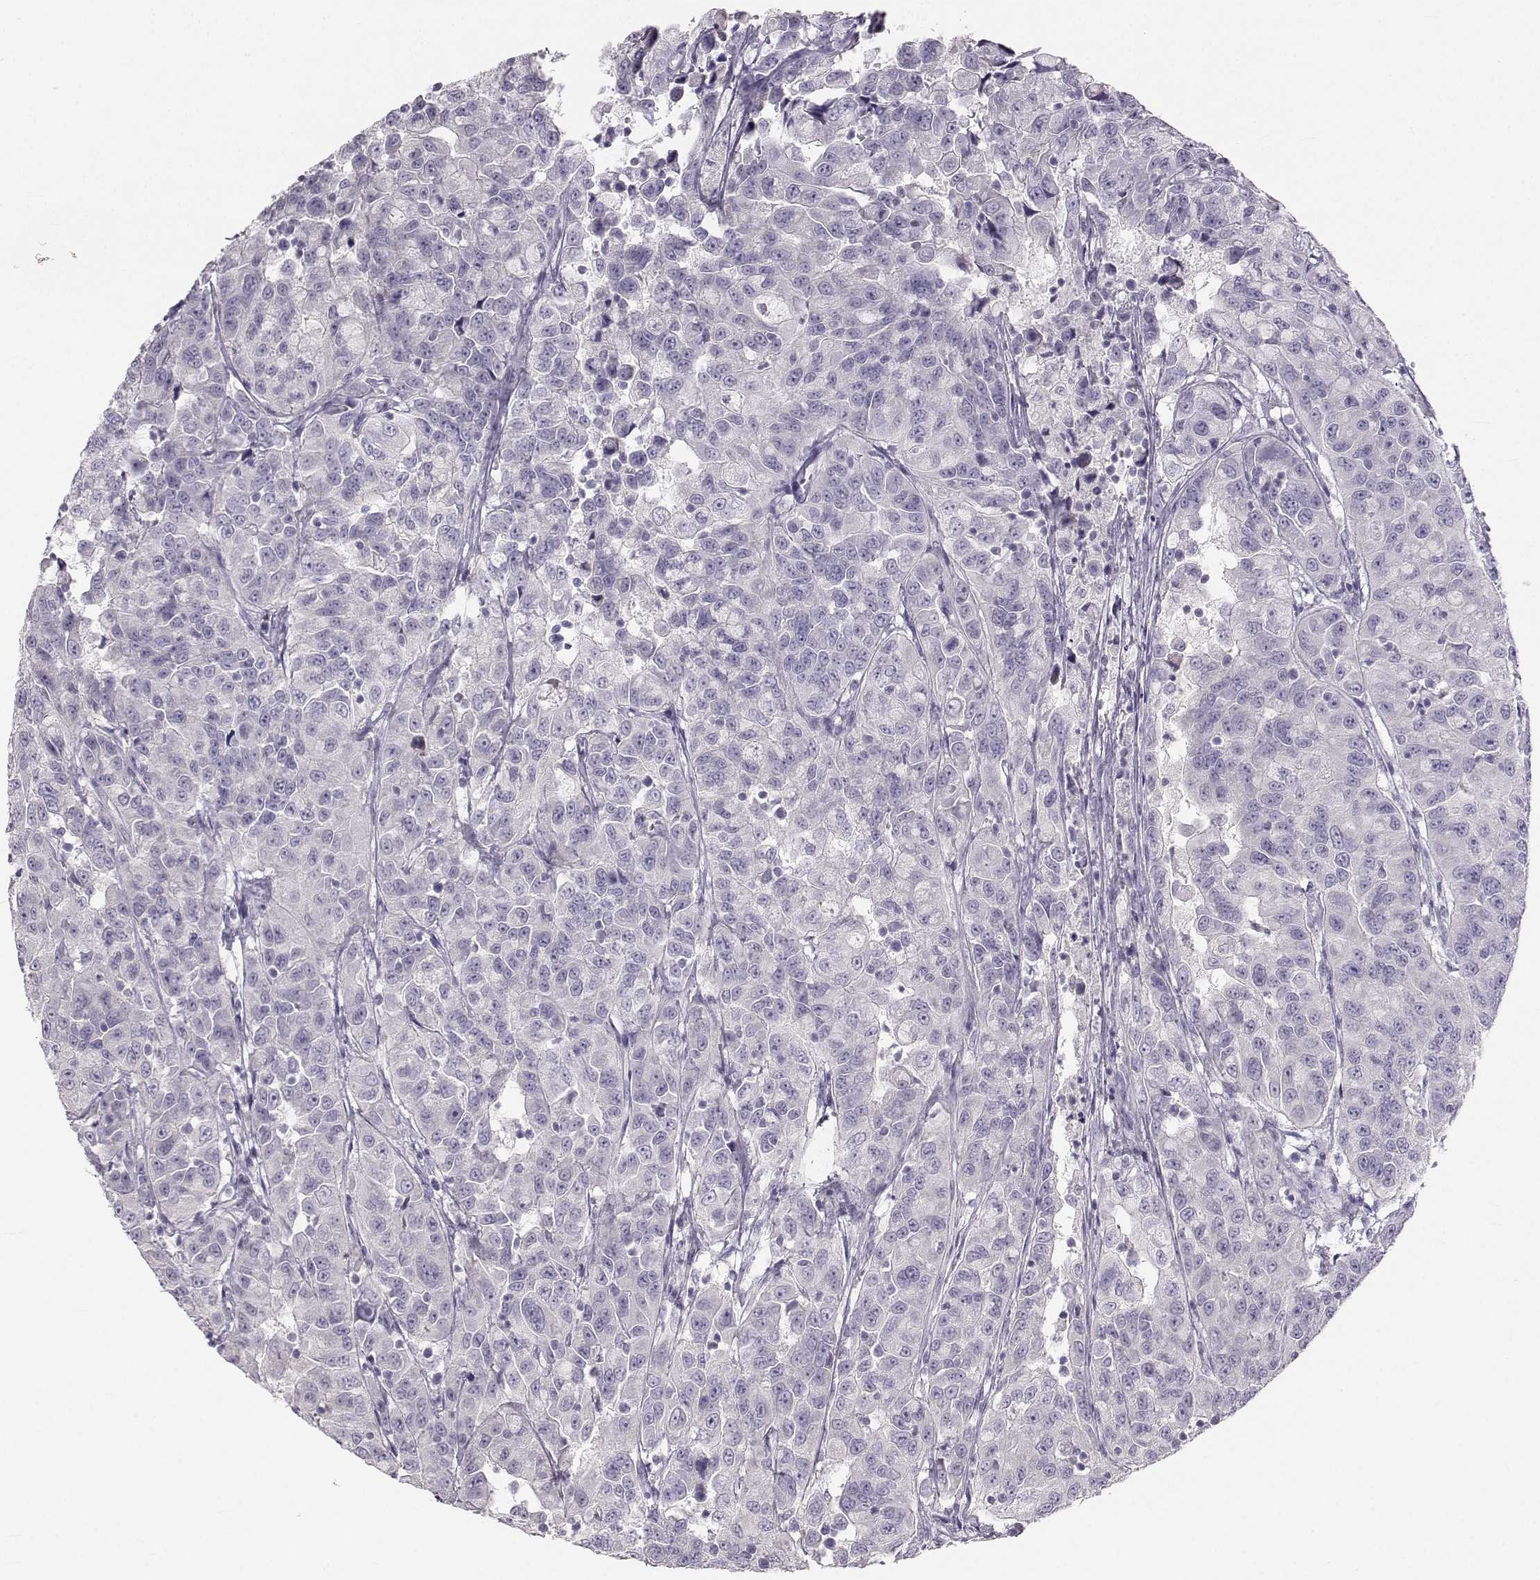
{"staining": {"intensity": "negative", "quantity": "none", "location": "none"}, "tissue": "urothelial cancer", "cell_type": "Tumor cells", "image_type": "cancer", "snomed": [{"axis": "morphology", "description": "Urothelial carcinoma, NOS"}, {"axis": "morphology", "description": "Urothelial carcinoma, High grade"}, {"axis": "topography", "description": "Urinary bladder"}], "caption": "Histopathology image shows no significant protein expression in tumor cells of urothelial cancer.", "gene": "OIP5", "patient": {"sex": "female", "age": 73}}